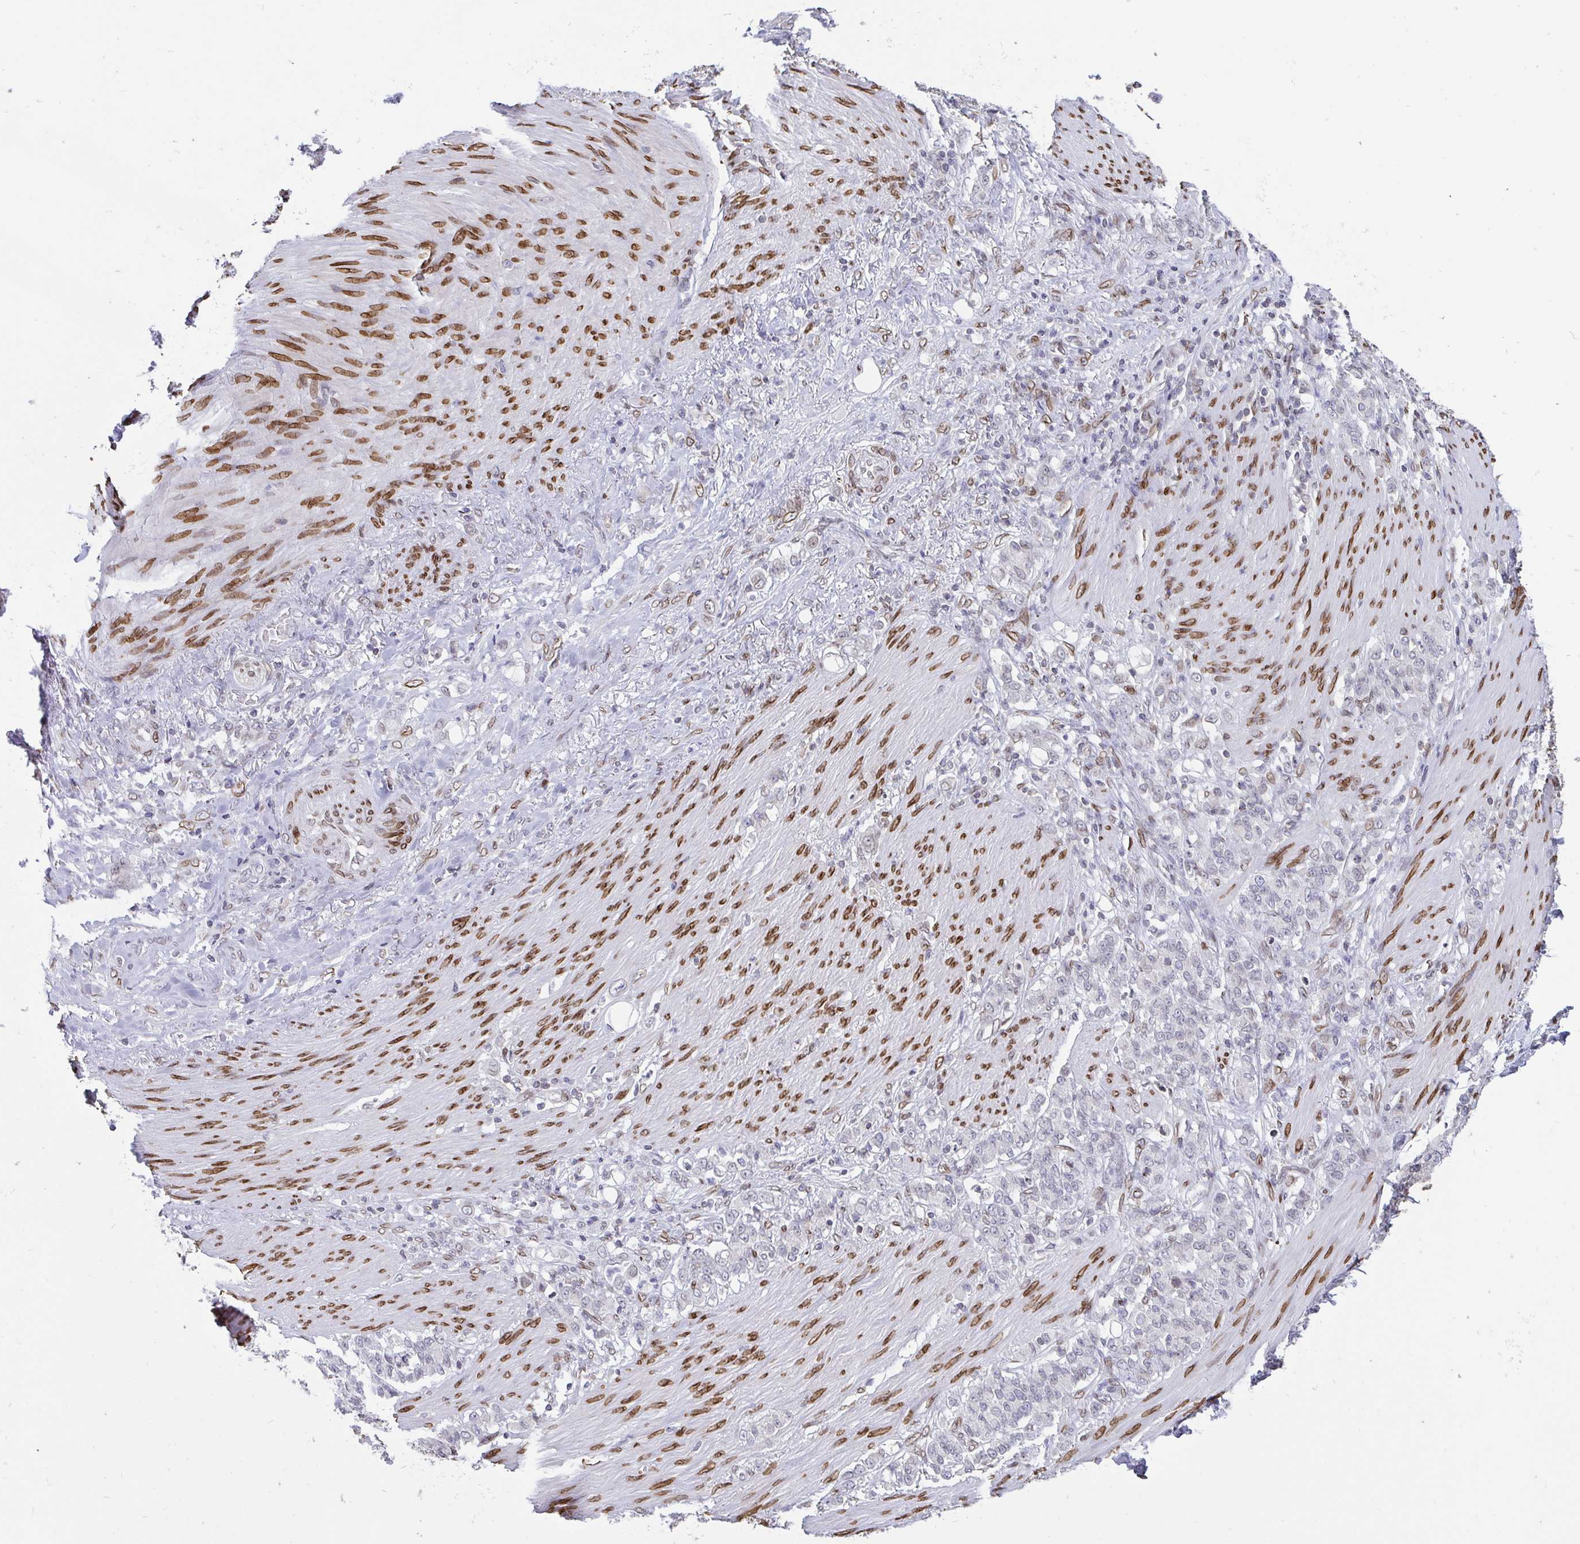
{"staining": {"intensity": "negative", "quantity": "none", "location": "none"}, "tissue": "stomach cancer", "cell_type": "Tumor cells", "image_type": "cancer", "snomed": [{"axis": "morphology", "description": "Adenocarcinoma, NOS"}, {"axis": "topography", "description": "Stomach"}], "caption": "DAB (3,3'-diaminobenzidine) immunohistochemical staining of stomach cancer reveals no significant positivity in tumor cells.", "gene": "EMD", "patient": {"sex": "female", "age": 79}}